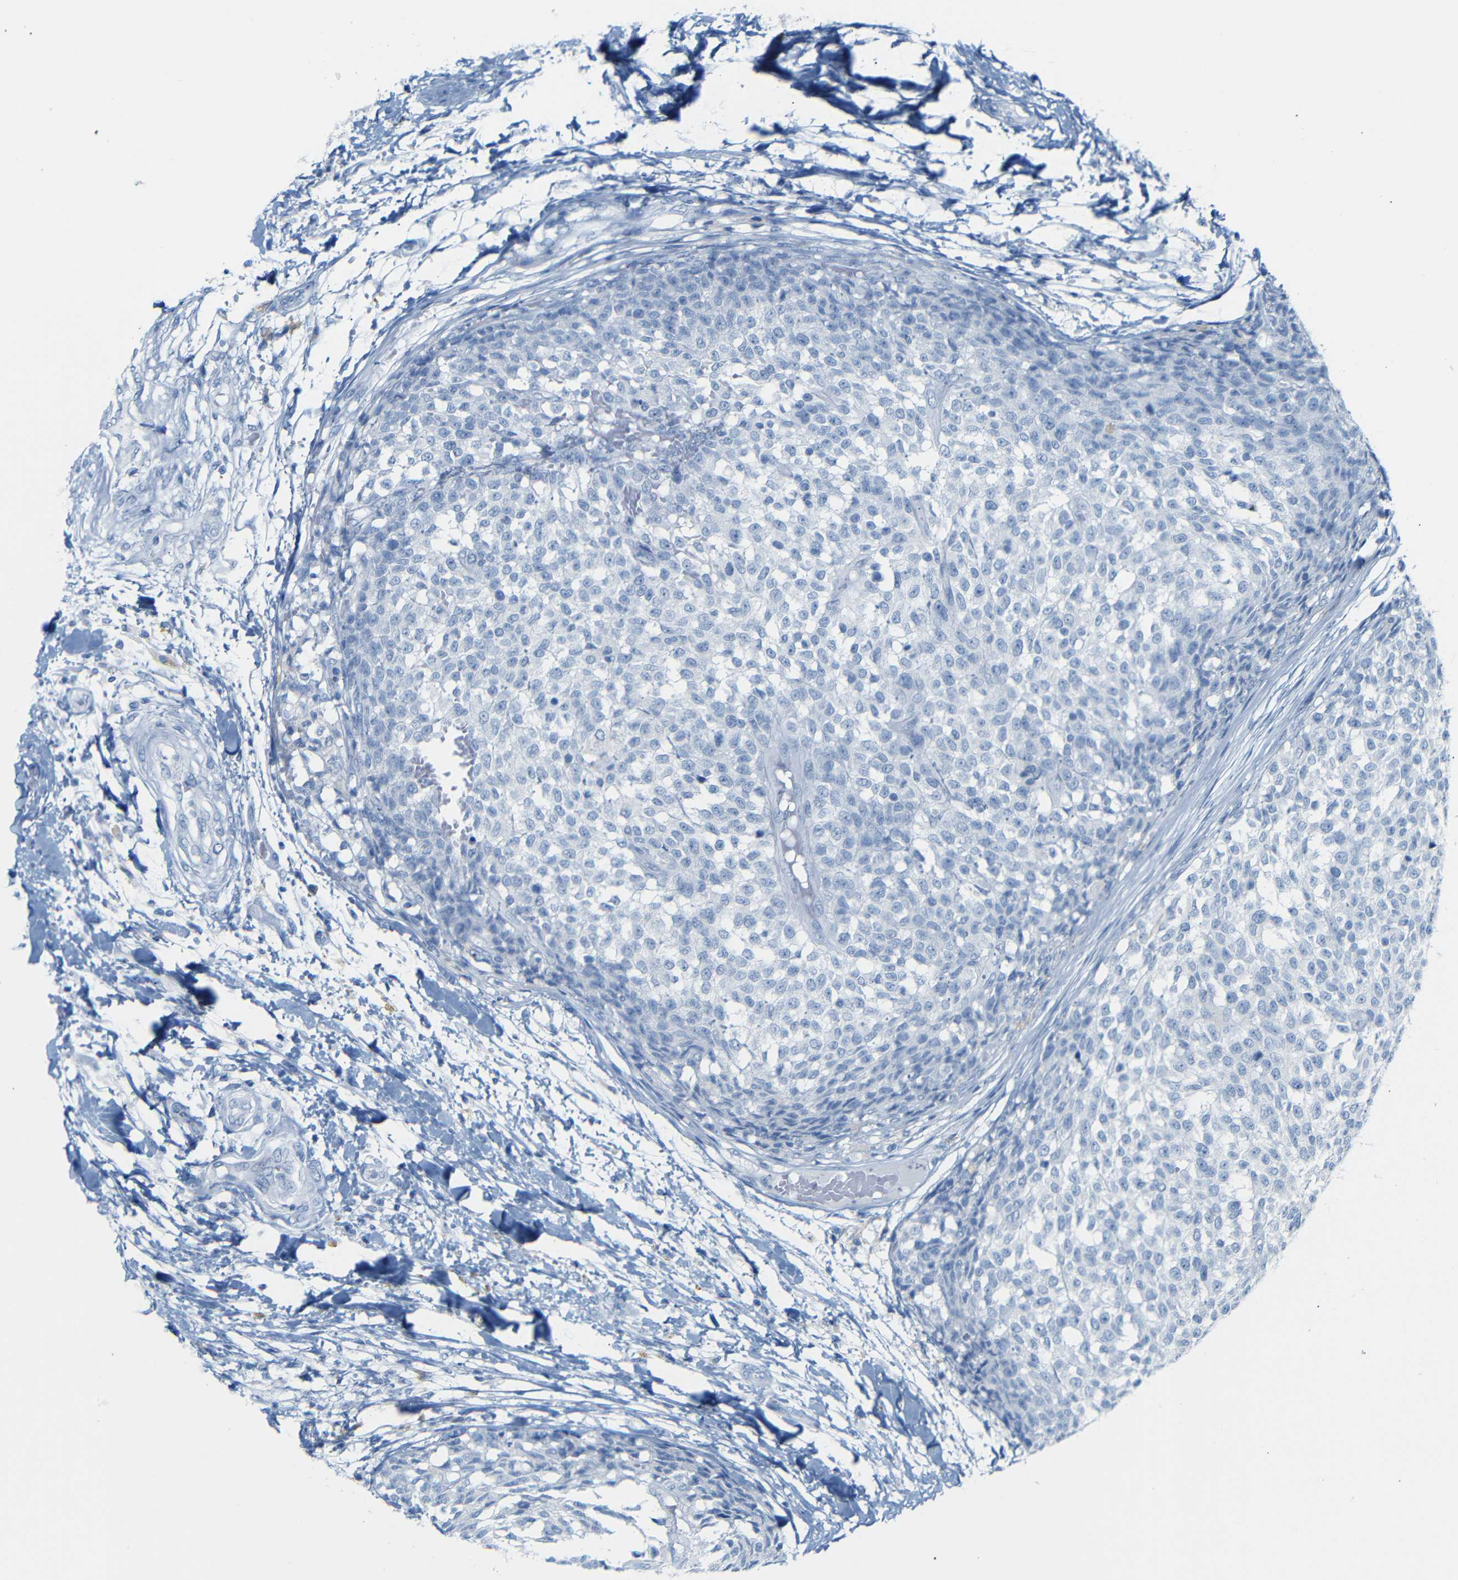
{"staining": {"intensity": "negative", "quantity": "none", "location": "none"}, "tissue": "testis cancer", "cell_type": "Tumor cells", "image_type": "cancer", "snomed": [{"axis": "morphology", "description": "Seminoma, NOS"}, {"axis": "topography", "description": "Testis"}], "caption": "Tumor cells are negative for protein expression in human testis seminoma. Brightfield microscopy of IHC stained with DAB (brown) and hematoxylin (blue), captured at high magnification.", "gene": "FCRL1", "patient": {"sex": "male", "age": 59}}